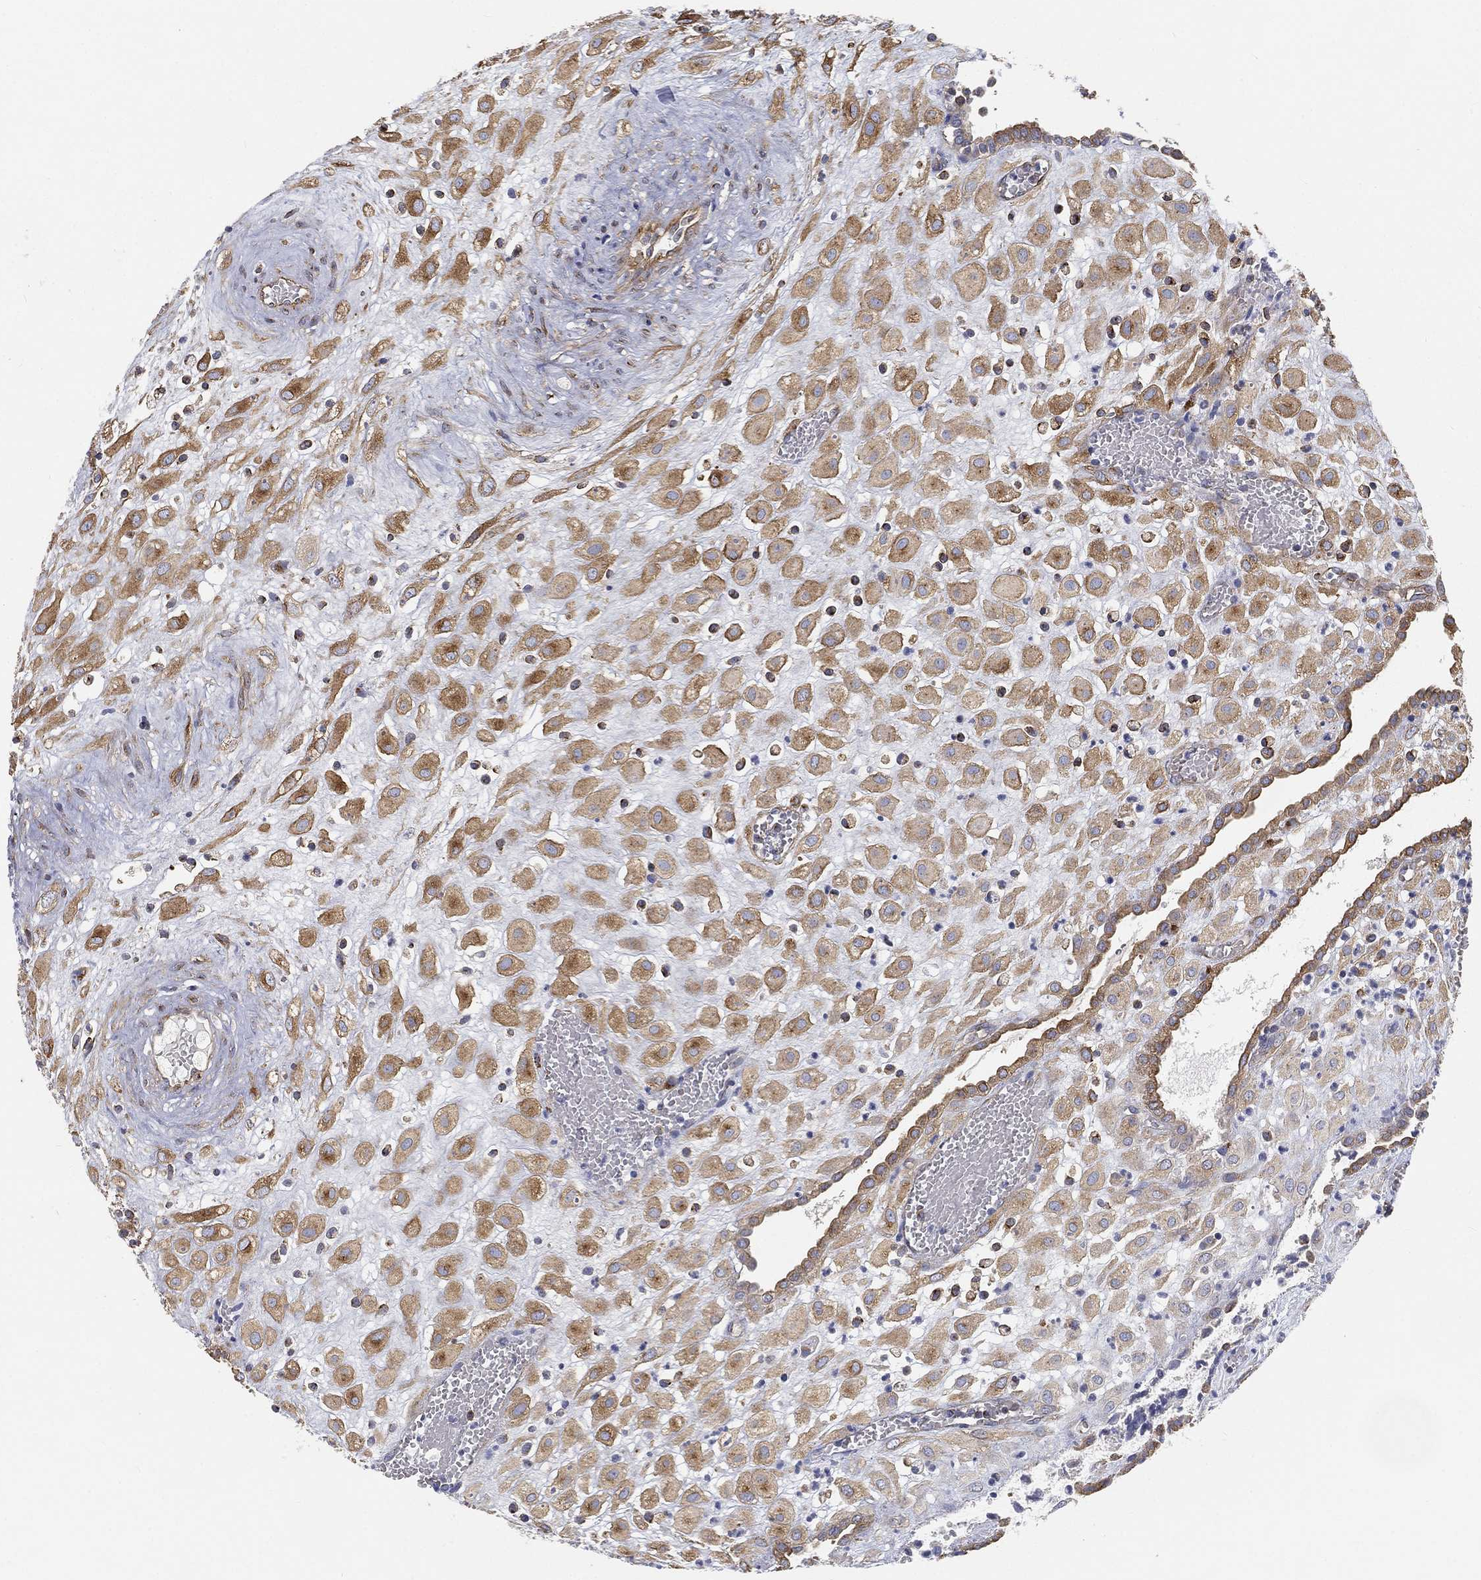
{"staining": {"intensity": "moderate", "quantity": ">75%", "location": "cytoplasmic/membranous"}, "tissue": "placenta", "cell_type": "Decidual cells", "image_type": "normal", "snomed": [{"axis": "morphology", "description": "Normal tissue, NOS"}, {"axis": "topography", "description": "Placenta"}], "caption": "This is a histology image of immunohistochemistry staining of normal placenta, which shows moderate positivity in the cytoplasmic/membranous of decidual cells.", "gene": "TMEM25", "patient": {"sex": "female", "age": 24}}